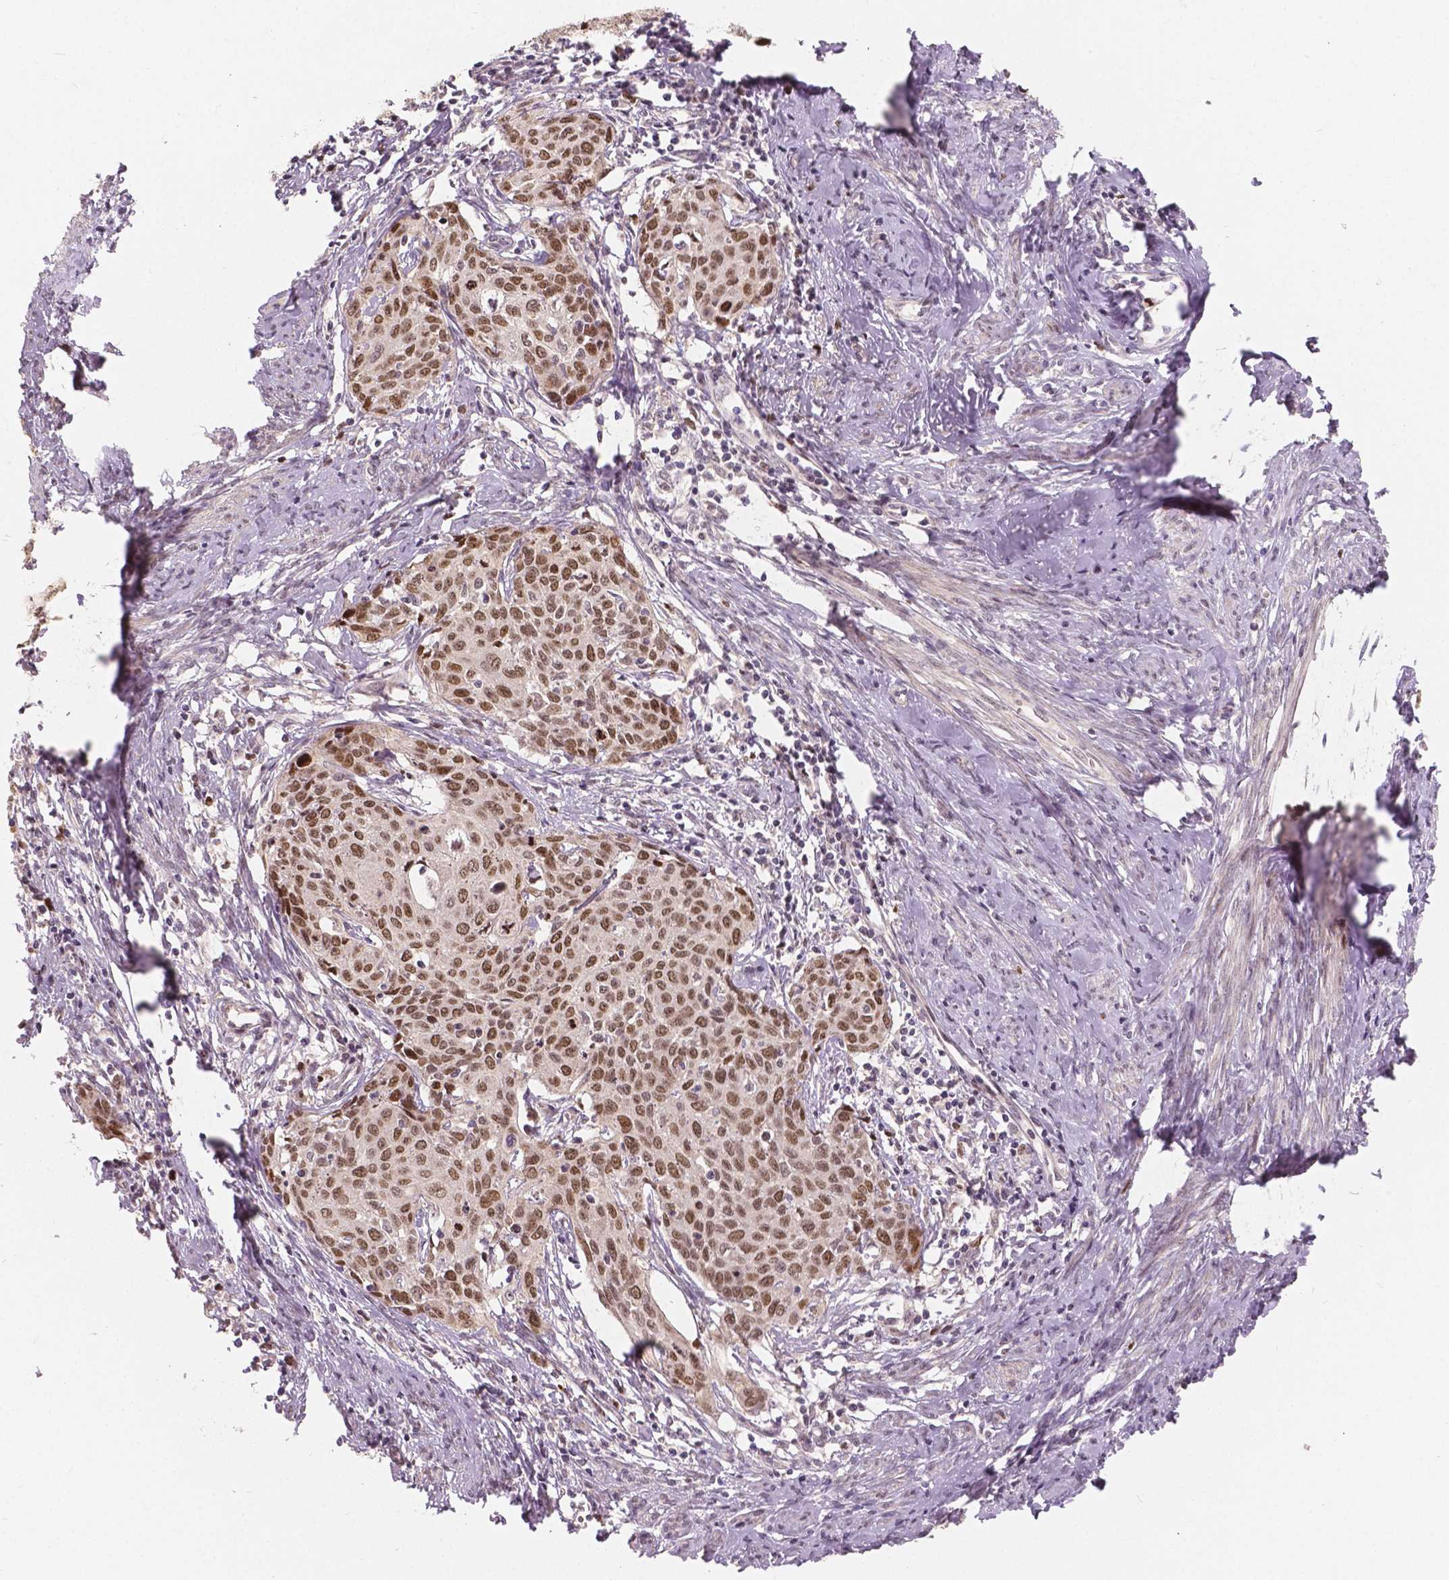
{"staining": {"intensity": "moderate", "quantity": "25%-75%", "location": "nuclear"}, "tissue": "cervical cancer", "cell_type": "Tumor cells", "image_type": "cancer", "snomed": [{"axis": "morphology", "description": "Squamous cell carcinoma, NOS"}, {"axis": "topography", "description": "Cervix"}], "caption": "This photomicrograph demonstrates cervical squamous cell carcinoma stained with immunohistochemistry (IHC) to label a protein in brown. The nuclear of tumor cells show moderate positivity for the protein. Nuclei are counter-stained blue.", "gene": "NSD2", "patient": {"sex": "female", "age": 62}}